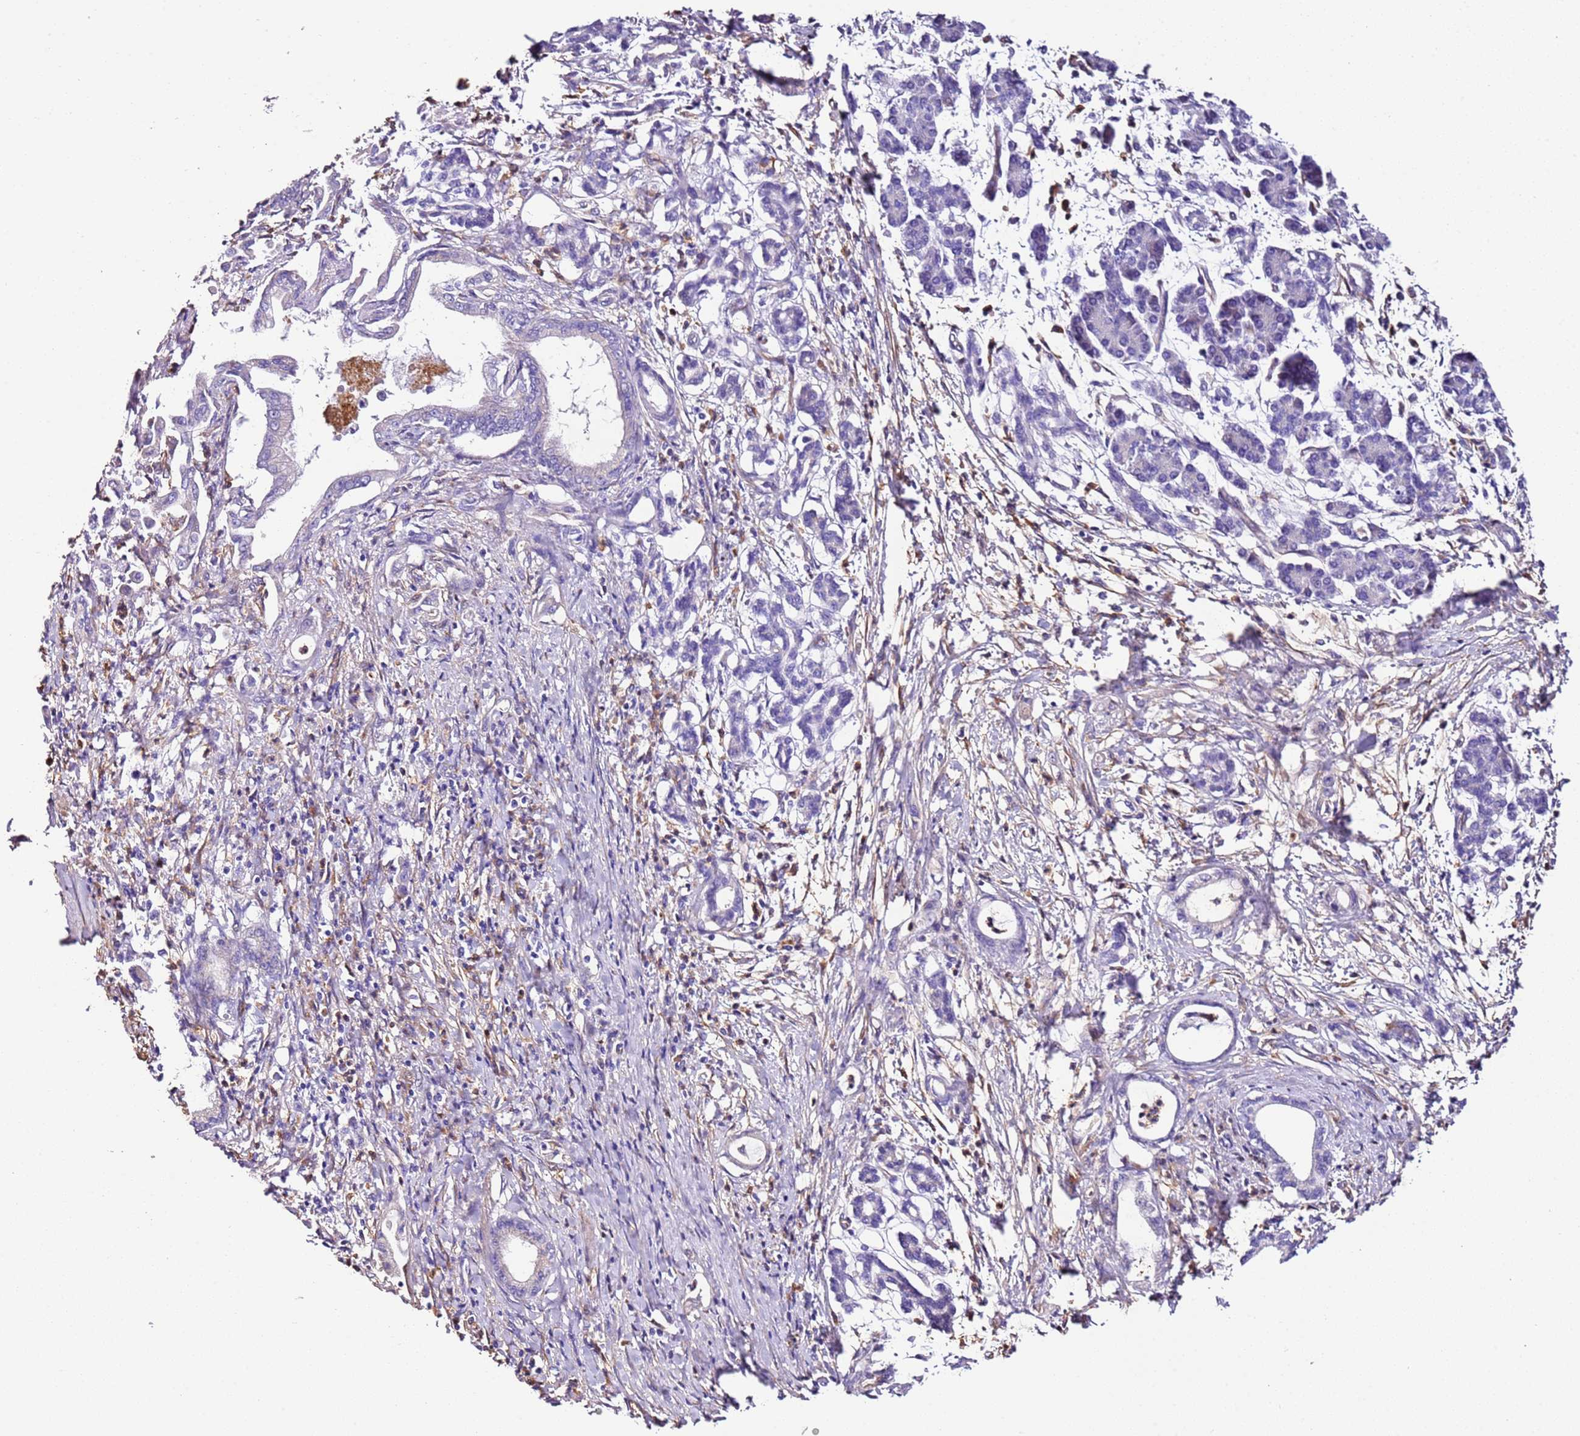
{"staining": {"intensity": "negative", "quantity": "none", "location": "none"}, "tissue": "pancreatic cancer", "cell_type": "Tumor cells", "image_type": "cancer", "snomed": [{"axis": "morphology", "description": "Adenocarcinoma, NOS"}, {"axis": "topography", "description": "Pancreas"}], "caption": "IHC micrograph of pancreatic cancer stained for a protein (brown), which shows no staining in tumor cells. (DAB immunohistochemistry with hematoxylin counter stain).", "gene": "FAM174C", "patient": {"sex": "female", "age": 55}}